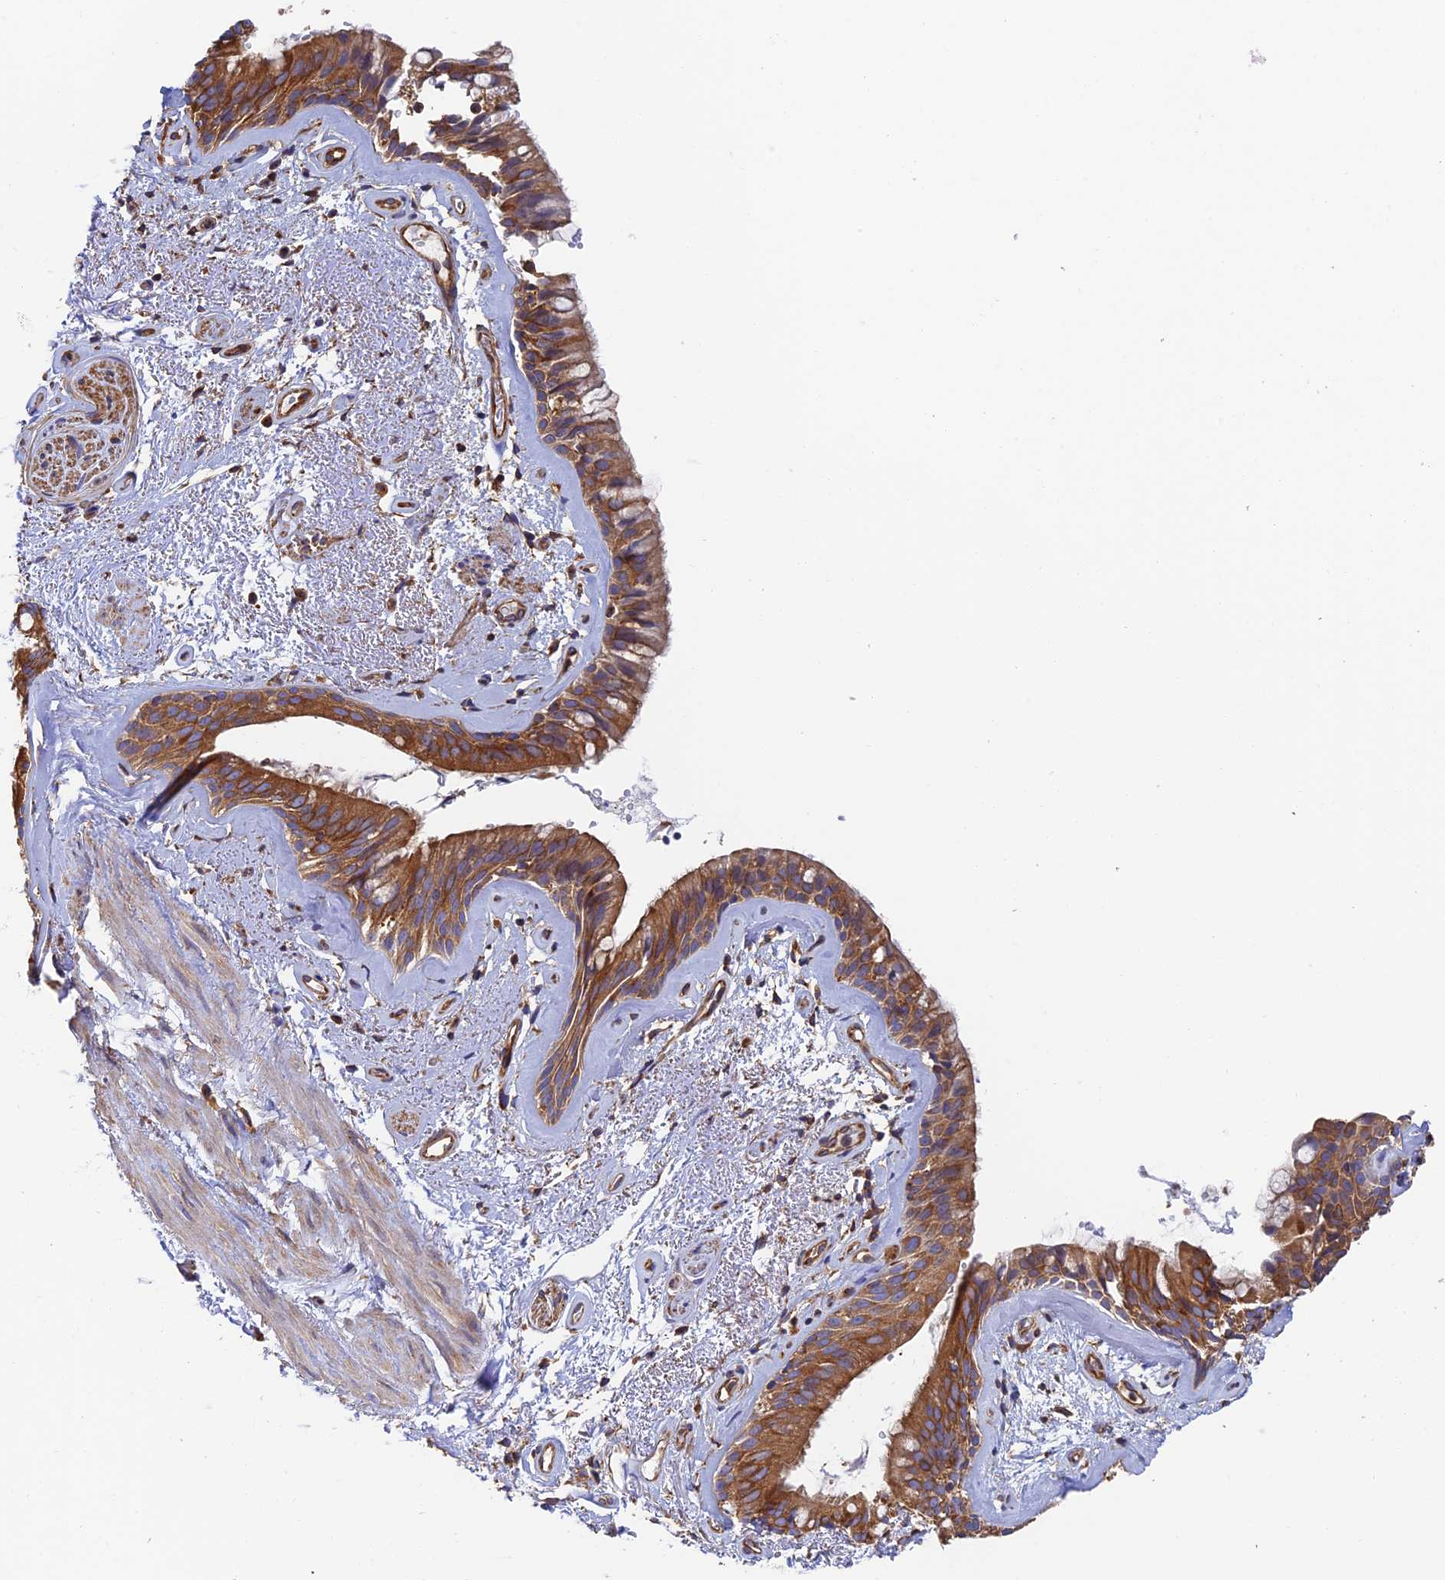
{"staining": {"intensity": "strong", "quantity": ">75%", "location": "cytoplasmic/membranous"}, "tissue": "bronchus", "cell_type": "Respiratory epithelial cells", "image_type": "normal", "snomed": [{"axis": "morphology", "description": "Normal tissue, NOS"}, {"axis": "topography", "description": "Cartilage tissue"}, {"axis": "topography", "description": "Bronchus"}], "caption": "Protein positivity by immunohistochemistry shows strong cytoplasmic/membranous expression in approximately >75% of respiratory epithelial cells in unremarkable bronchus. The staining is performed using DAB (3,3'-diaminobenzidine) brown chromogen to label protein expression. The nuclei are counter-stained blue using hematoxylin.", "gene": "DCTN2", "patient": {"sex": "female", "age": 66}}